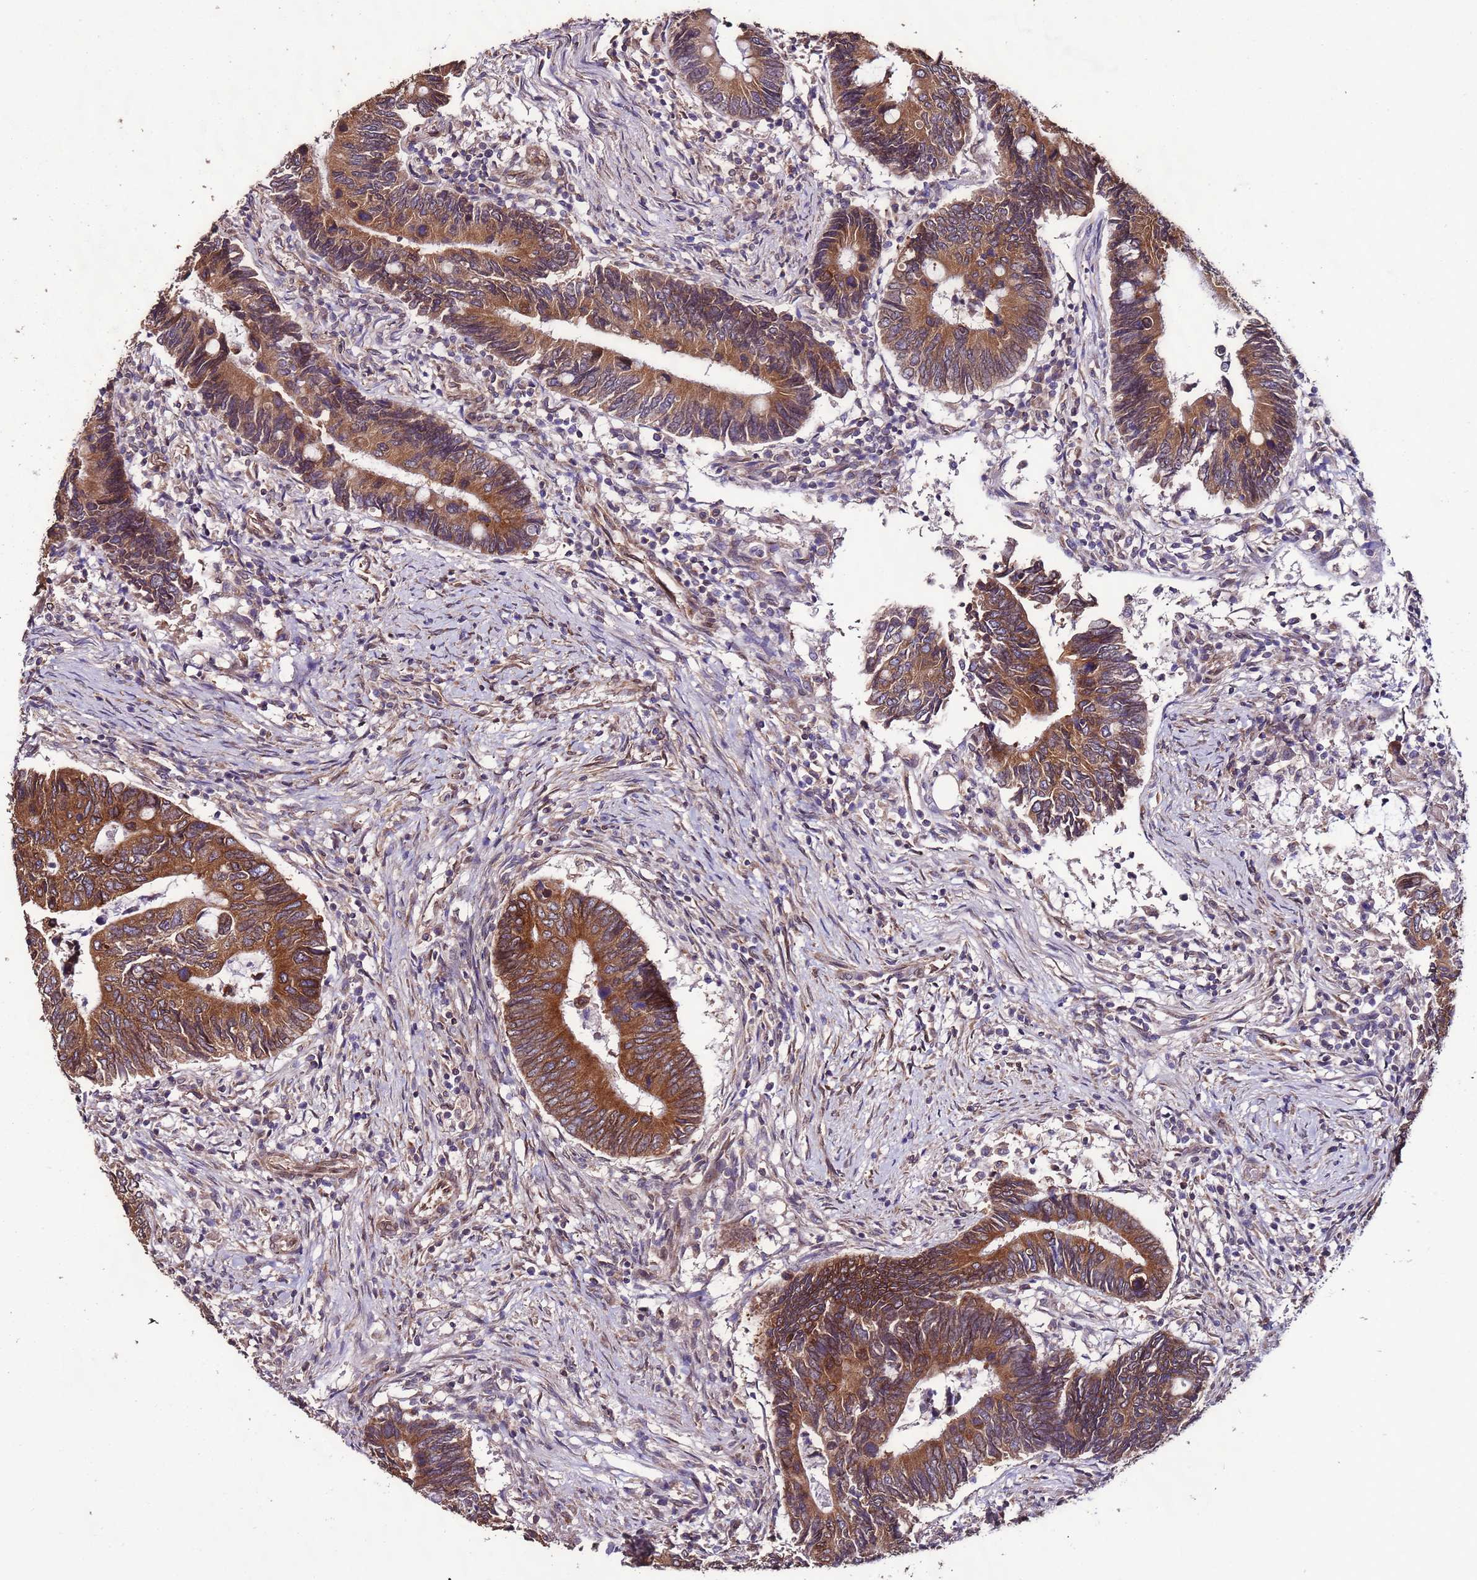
{"staining": {"intensity": "strong", "quantity": ">75%", "location": "cytoplasmic/membranous"}, "tissue": "colorectal cancer", "cell_type": "Tumor cells", "image_type": "cancer", "snomed": [{"axis": "morphology", "description": "Adenocarcinoma, NOS"}, {"axis": "topography", "description": "Colon"}], "caption": "DAB (3,3'-diaminobenzidine) immunohistochemical staining of human colorectal adenocarcinoma exhibits strong cytoplasmic/membranous protein positivity in approximately >75% of tumor cells.", "gene": "SLC41A3", "patient": {"sex": "male", "age": 87}}